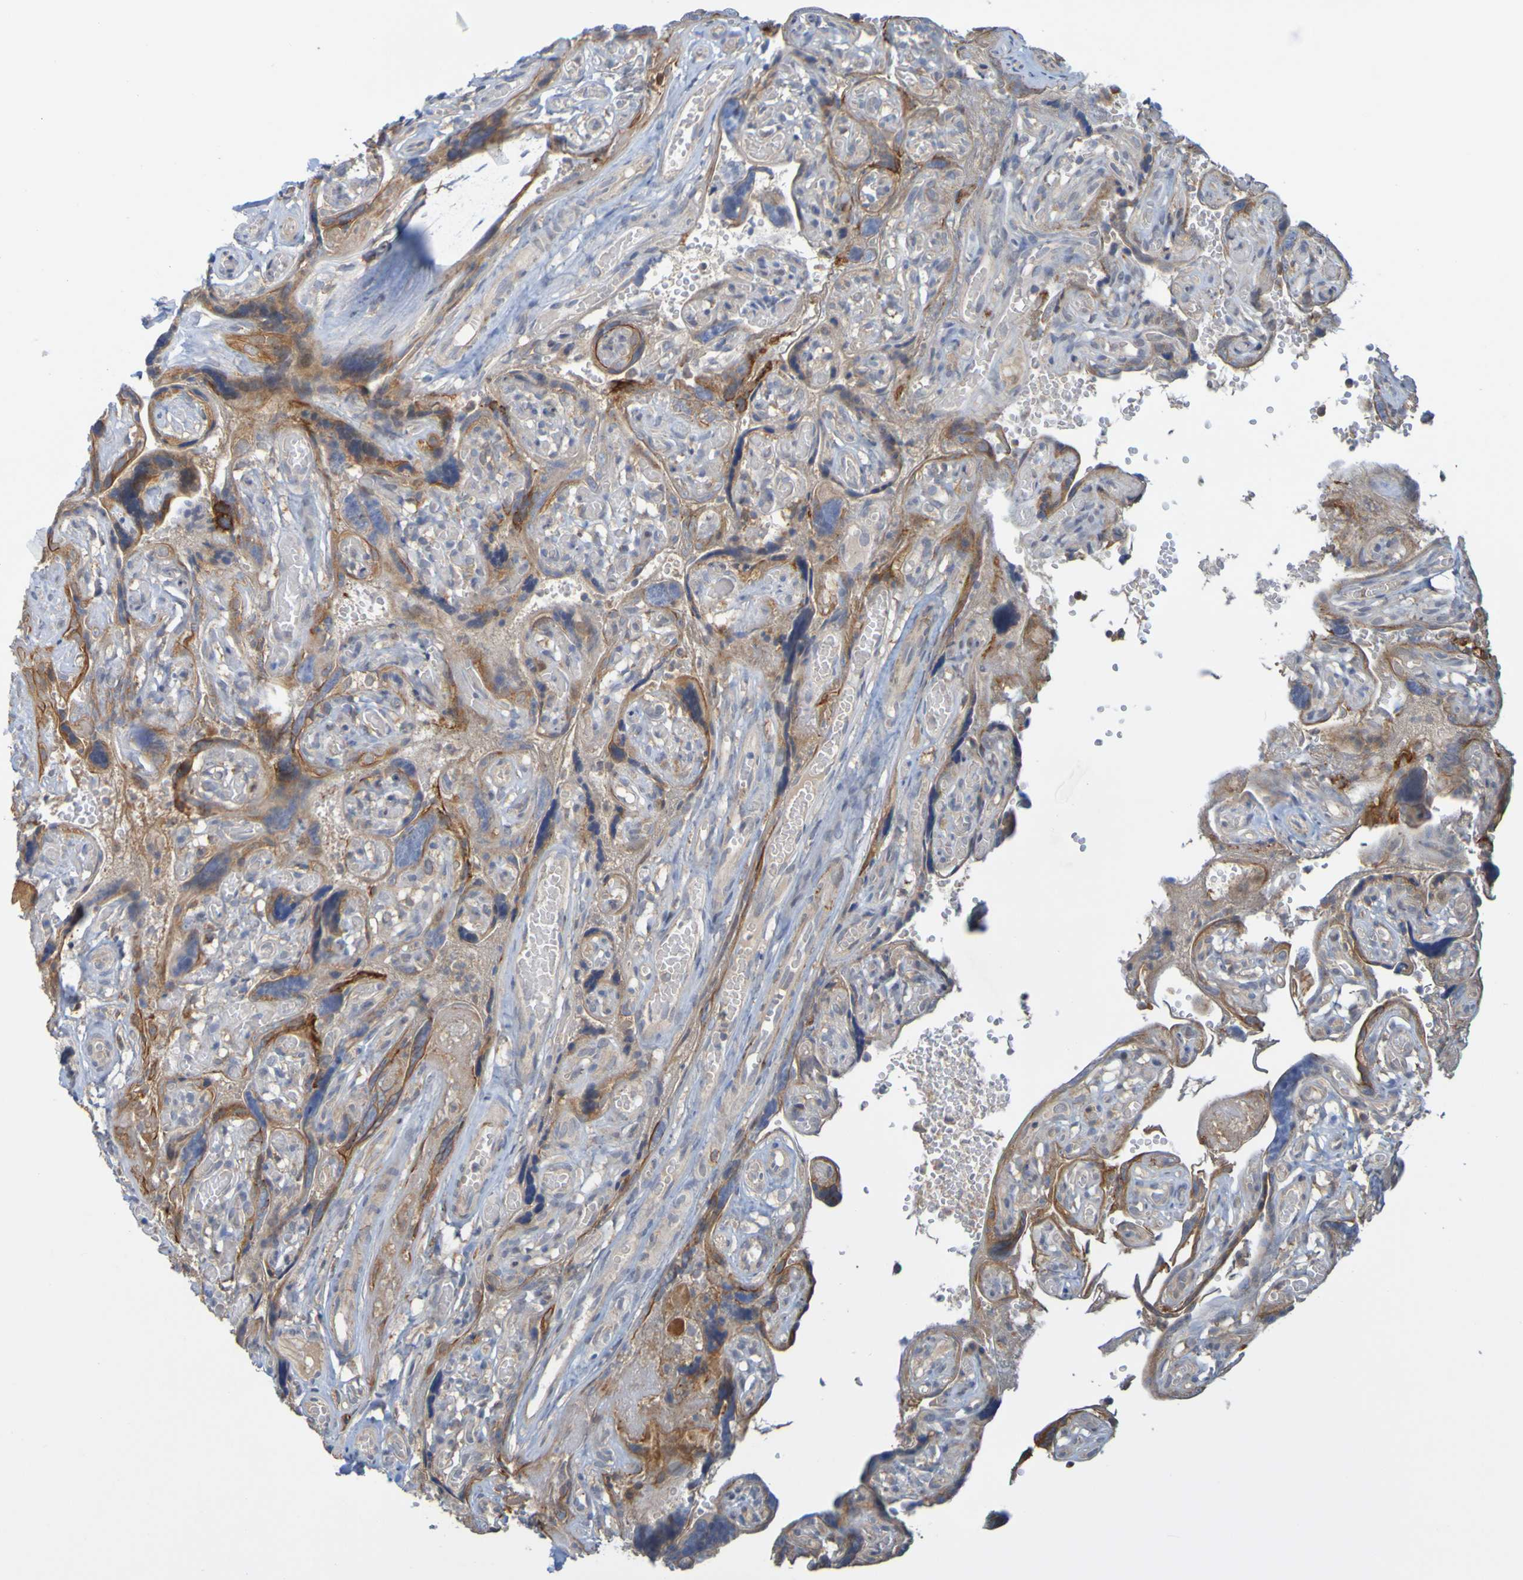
{"staining": {"intensity": "moderate", "quantity": ">75%", "location": "cytoplasmic/membranous"}, "tissue": "placenta", "cell_type": "Decidual cells", "image_type": "normal", "snomed": [{"axis": "morphology", "description": "Normal tissue, NOS"}, {"axis": "topography", "description": "Placenta"}], "caption": "A histopathology image showing moderate cytoplasmic/membranous staining in about >75% of decidual cells in normal placenta, as visualized by brown immunohistochemical staining.", "gene": "NAV2", "patient": {"sex": "female", "age": 30}}